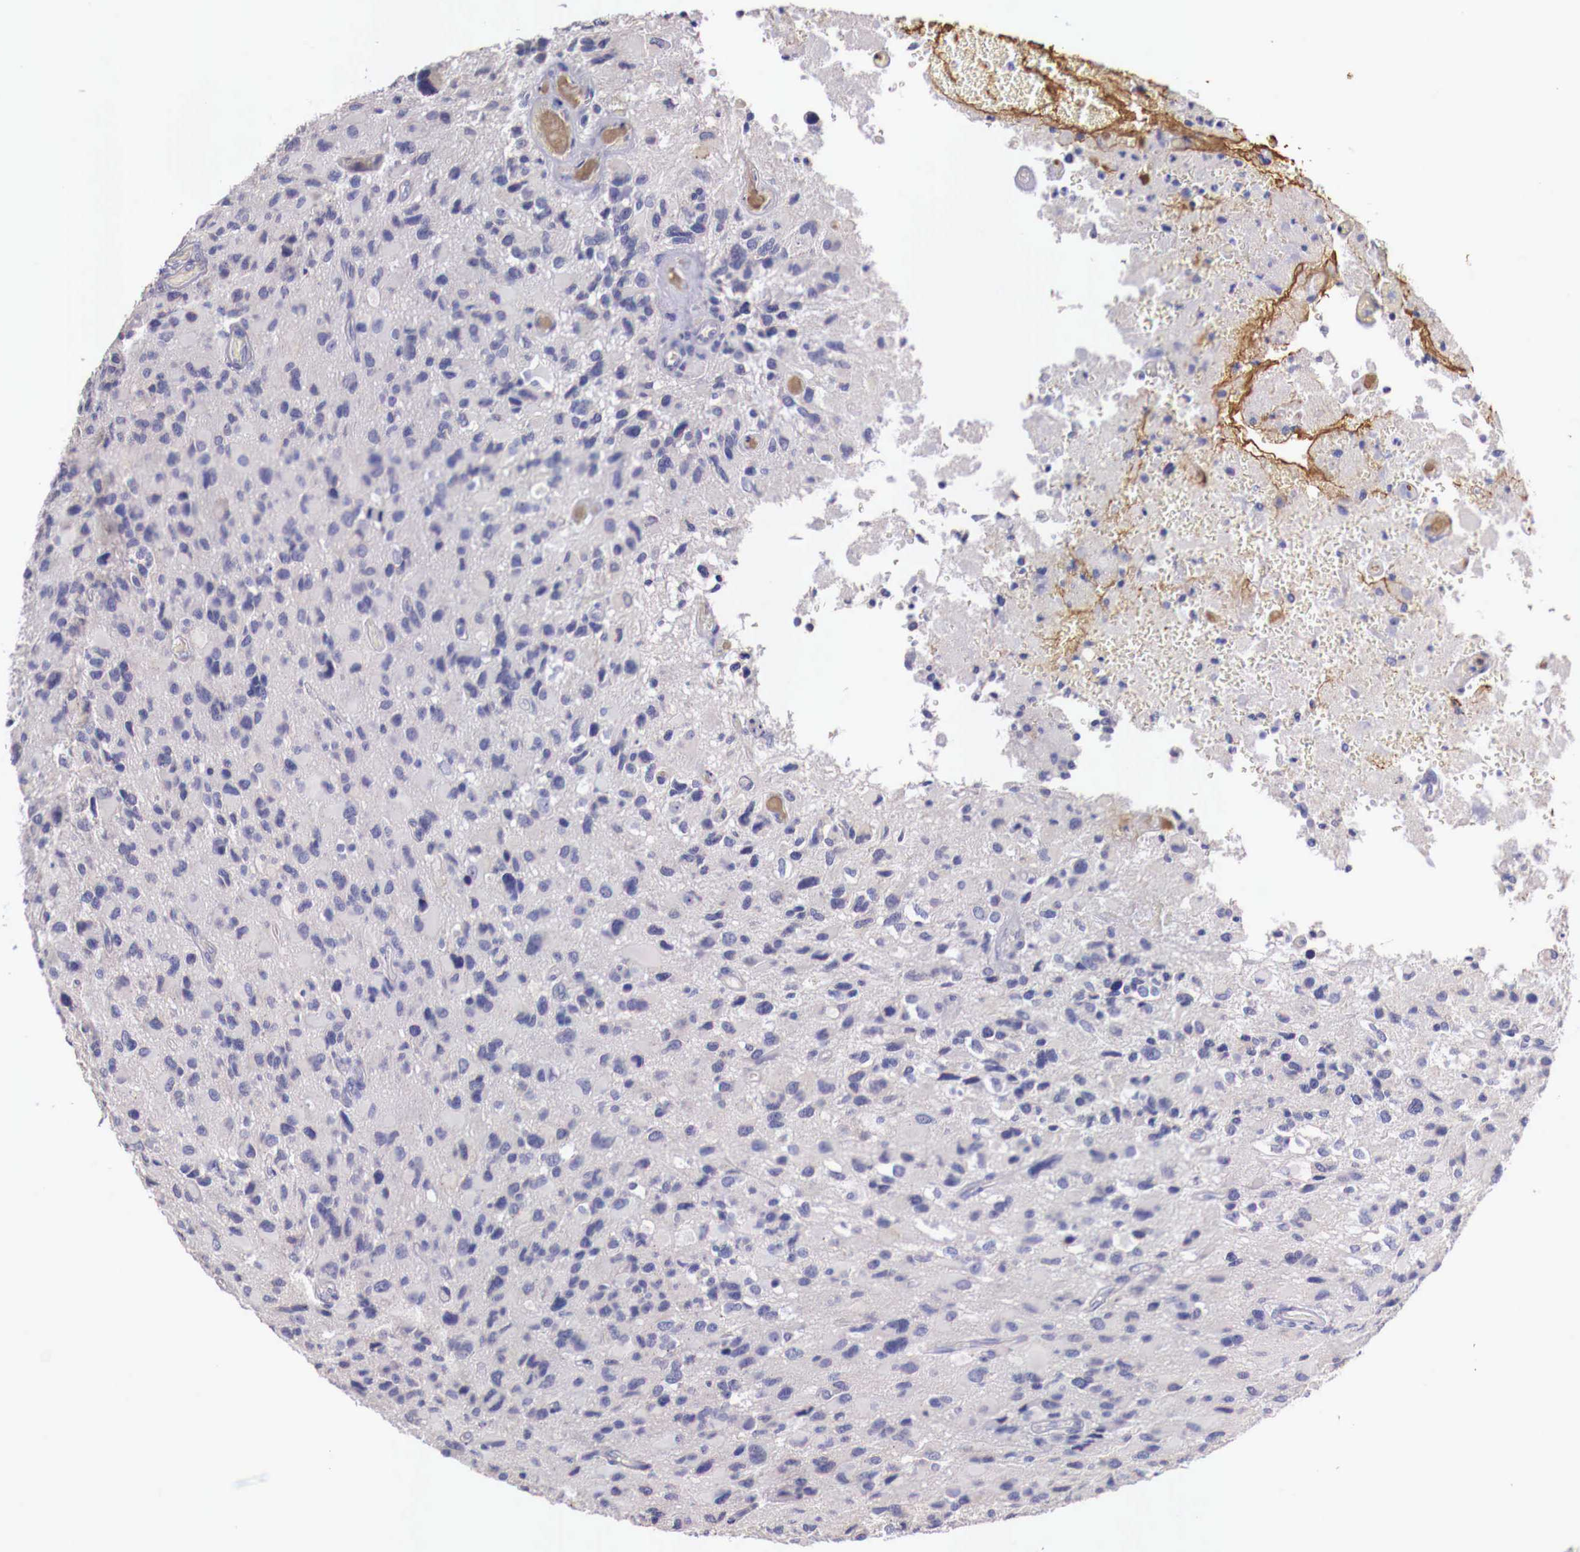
{"staining": {"intensity": "negative", "quantity": "none", "location": "none"}, "tissue": "glioma", "cell_type": "Tumor cells", "image_type": "cancer", "snomed": [{"axis": "morphology", "description": "Glioma, malignant, High grade"}, {"axis": "topography", "description": "Brain"}], "caption": "Human malignant glioma (high-grade) stained for a protein using immunohistochemistry (IHC) demonstrates no staining in tumor cells.", "gene": "PITPNA", "patient": {"sex": "male", "age": 69}}